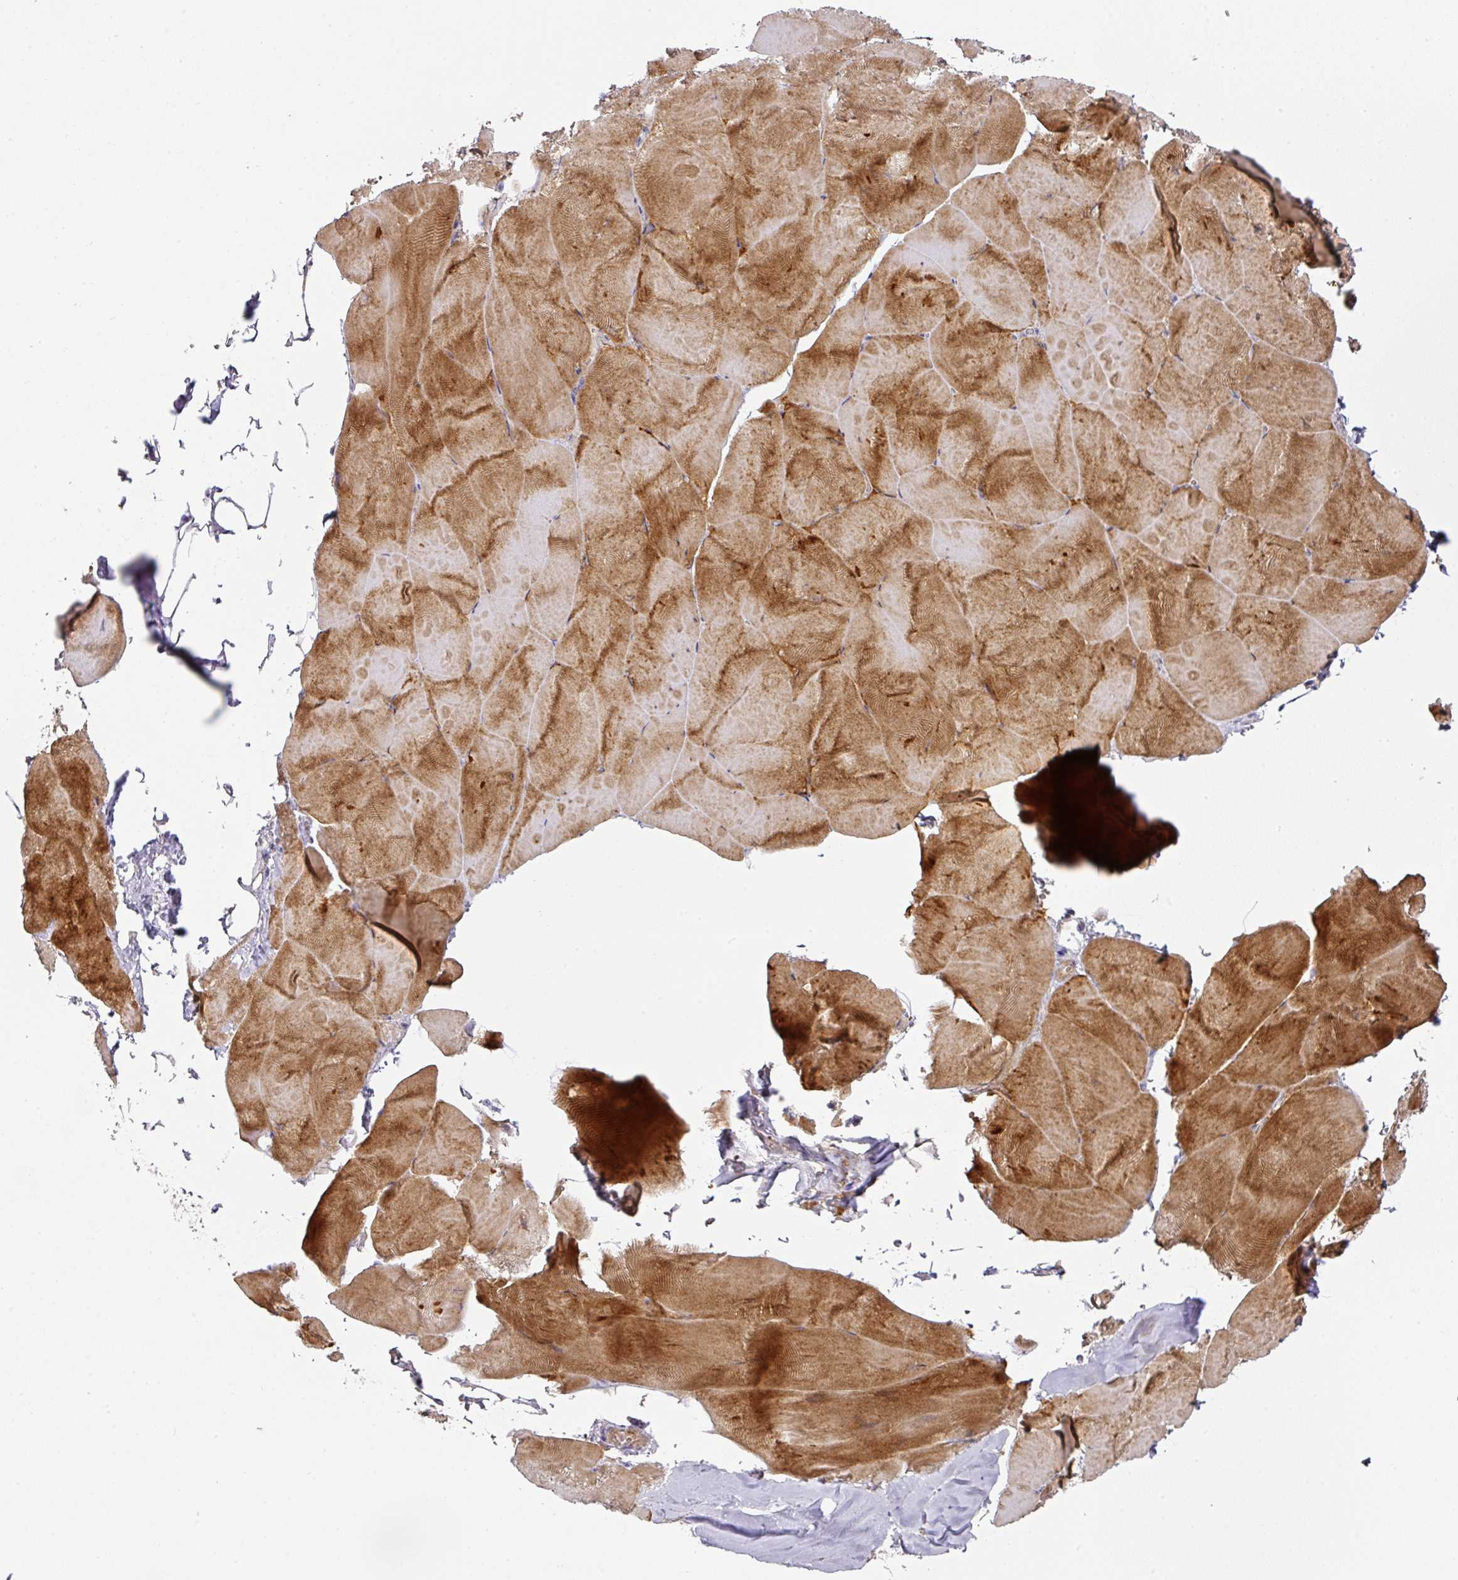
{"staining": {"intensity": "moderate", "quantity": ">75%", "location": "cytoplasmic/membranous"}, "tissue": "skeletal muscle", "cell_type": "Myocytes", "image_type": "normal", "snomed": [{"axis": "morphology", "description": "Normal tissue, NOS"}, {"axis": "topography", "description": "Skeletal muscle"}], "caption": "Normal skeletal muscle was stained to show a protein in brown. There is medium levels of moderate cytoplasmic/membranous expression in about >75% of myocytes. Using DAB (3,3'-diaminobenzidine) (brown) and hematoxylin (blue) stains, captured at high magnification using brightfield microscopy.", "gene": "TARM1", "patient": {"sex": "female", "age": 64}}